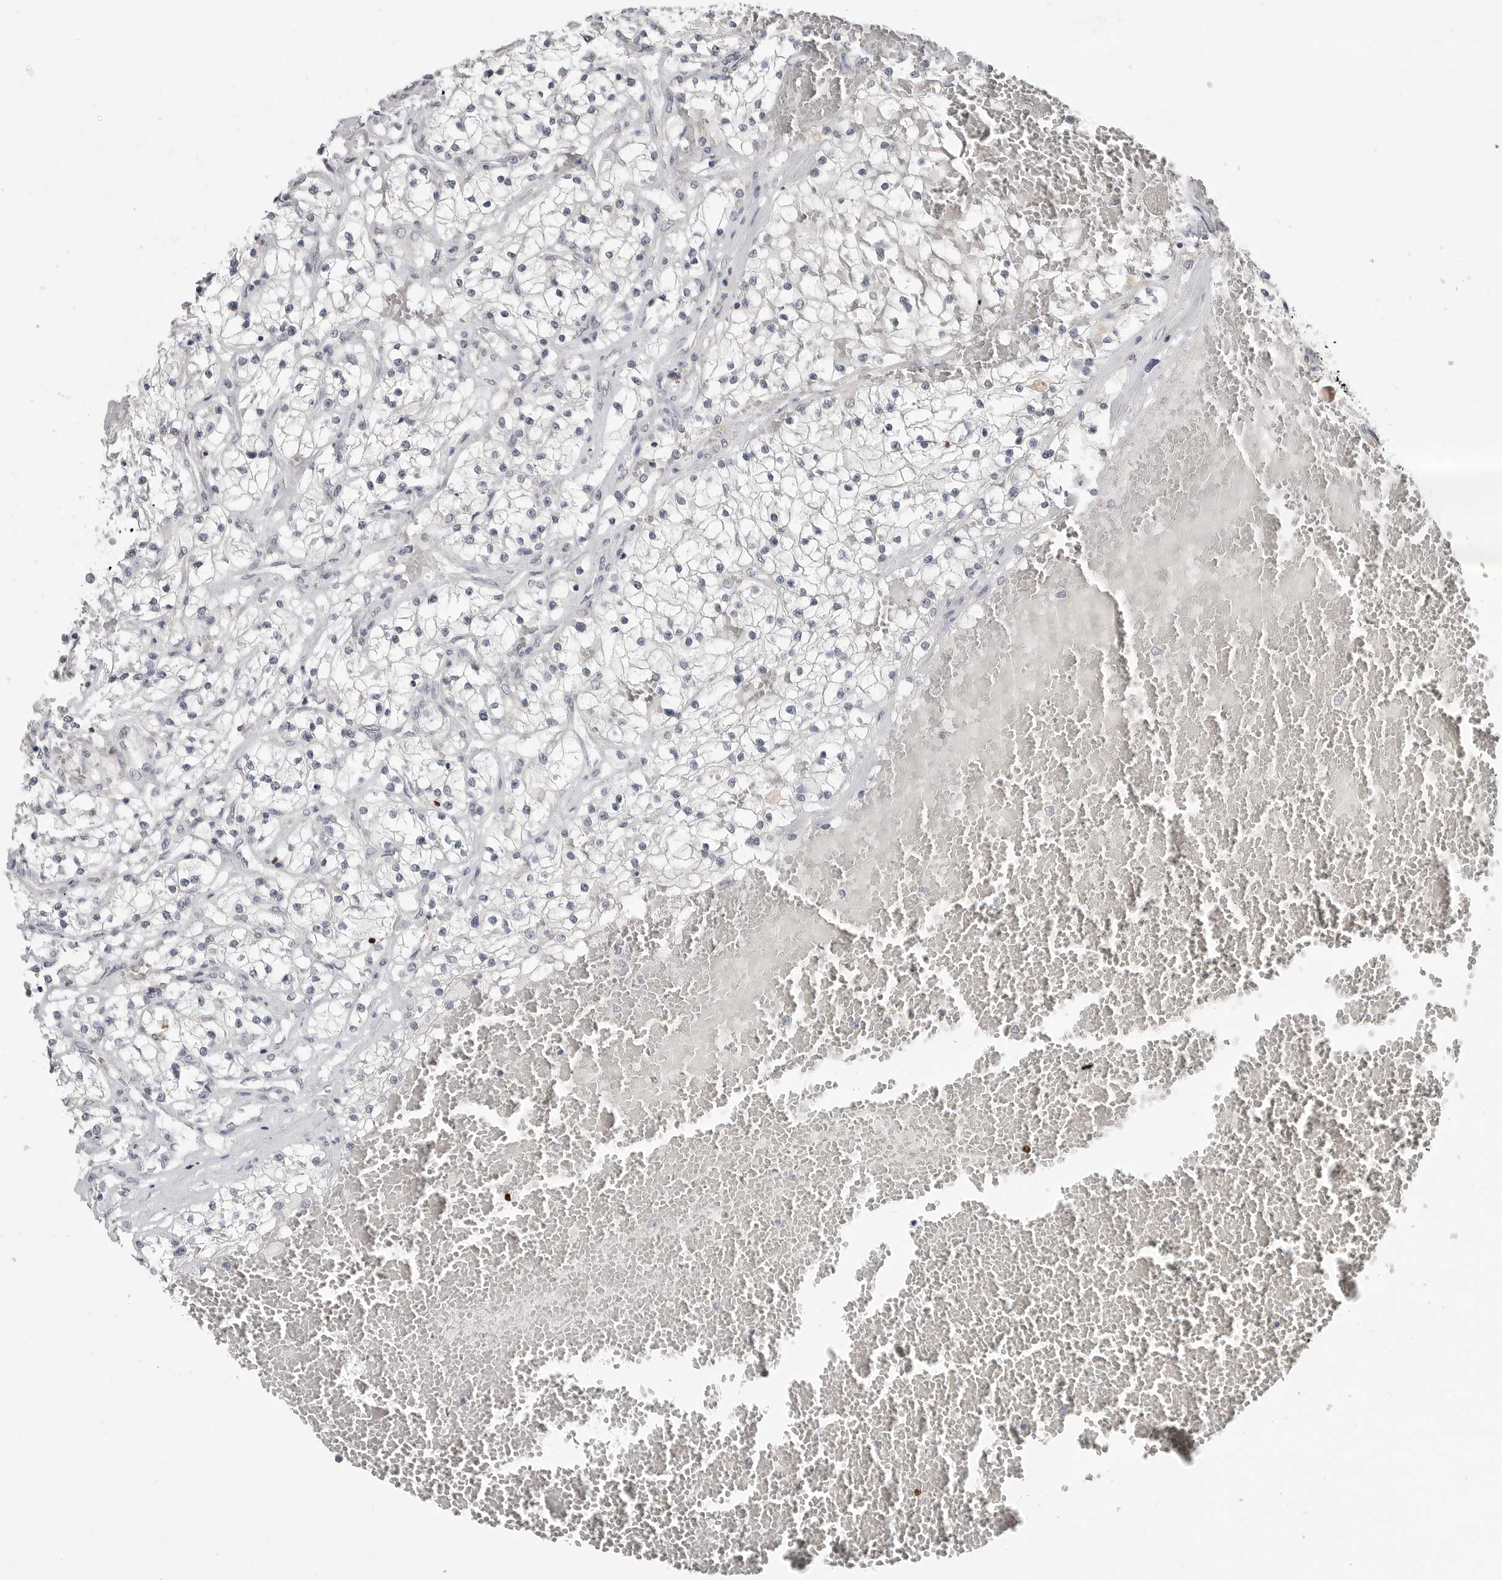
{"staining": {"intensity": "negative", "quantity": "none", "location": "none"}, "tissue": "renal cancer", "cell_type": "Tumor cells", "image_type": "cancer", "snomed": [{"axis": "morphology", "description": "Normal tissue, NOS"}, {"axis": "morphology", "description": "Adenocarcinoma, NOS"}, {"axis": "topography", "description": "Kidney"}], "caption": "This is an immunohistochemistry image of human adenocarcinoma (renal). There is no staining in tumor cells.", "gene": "FOXP3", "patient": {"sex": "male", "age": 68}}